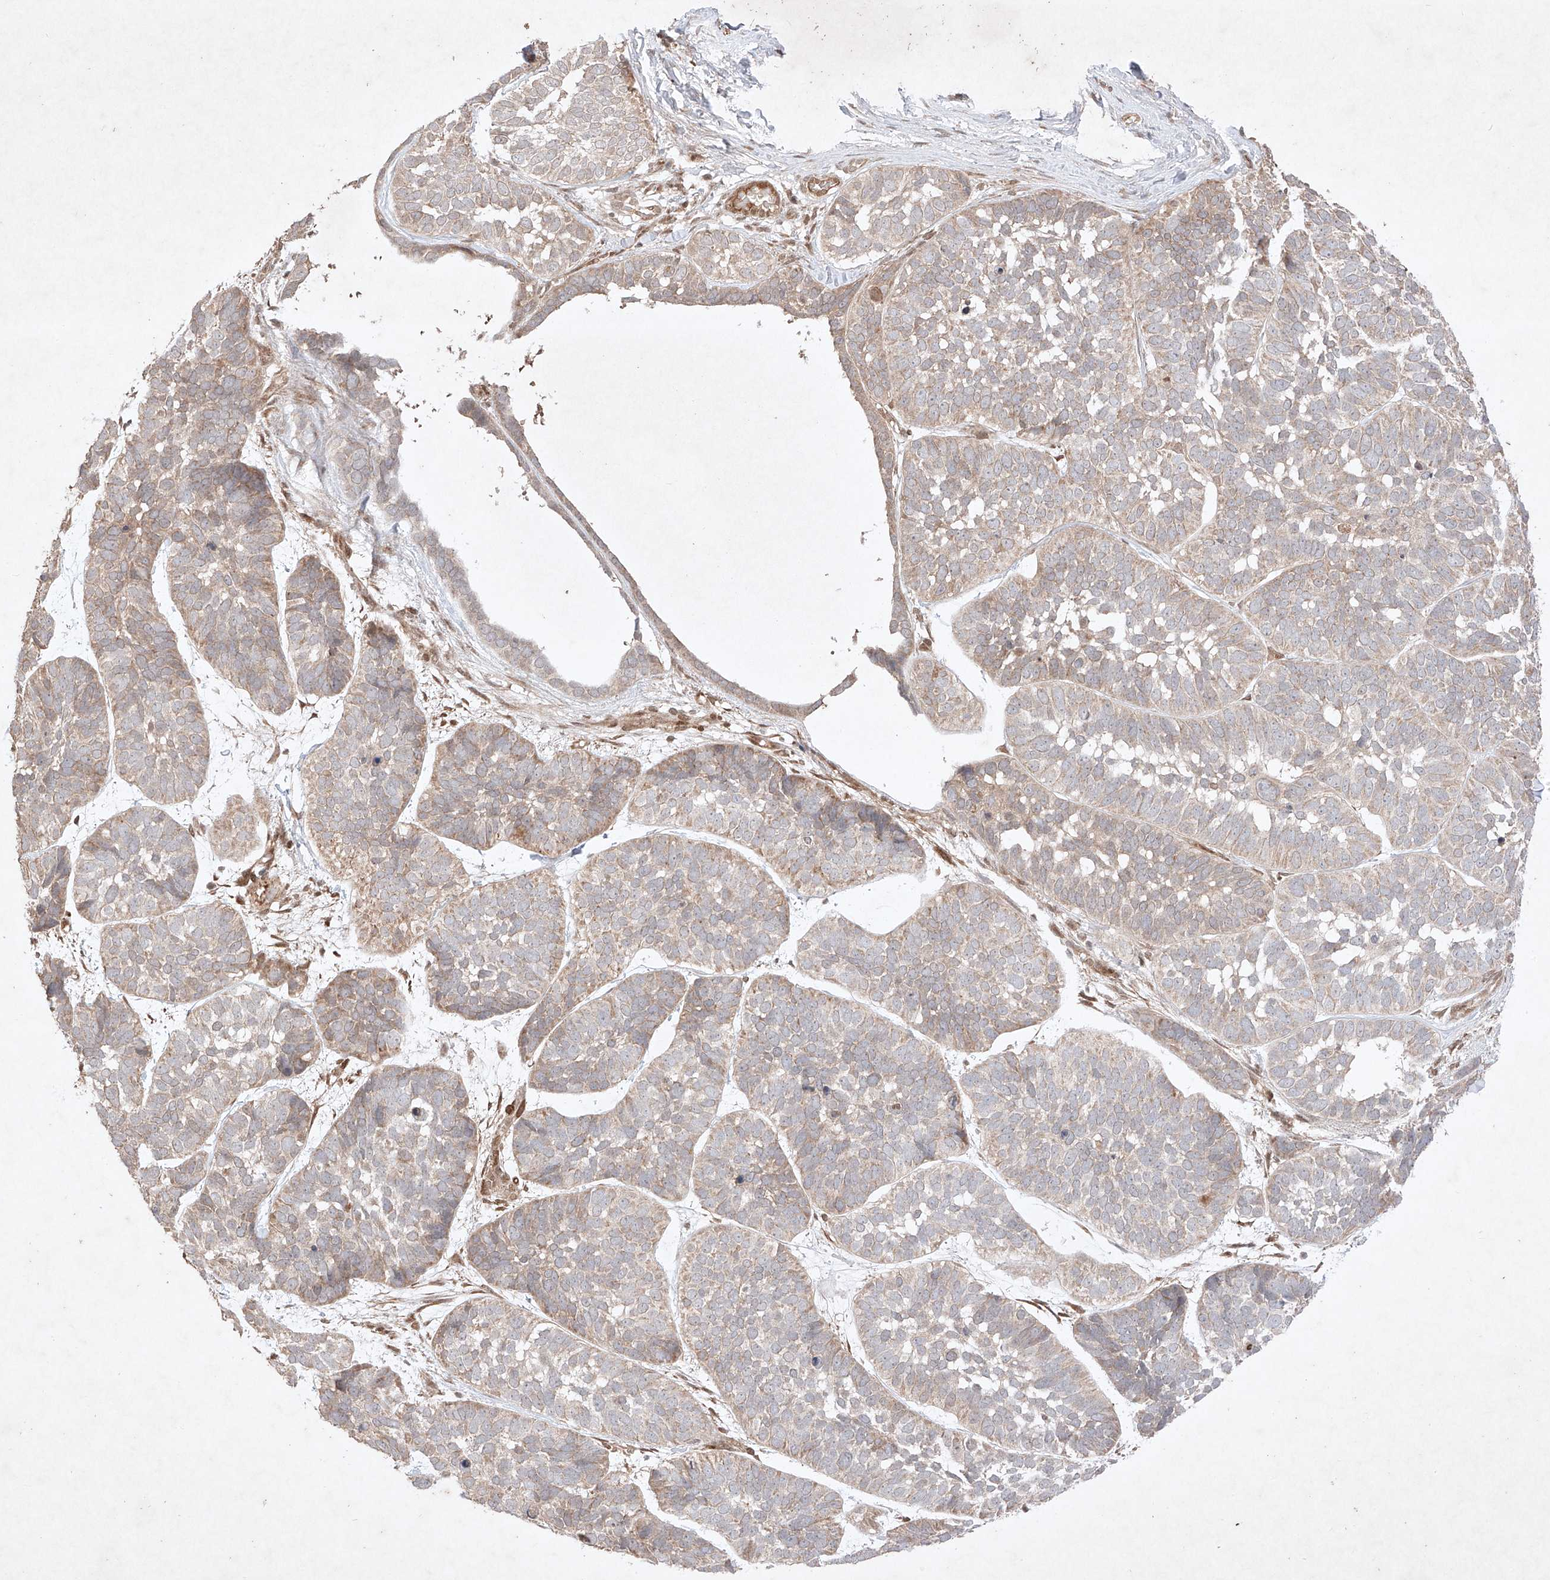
{"staining": {"intensity": "weak", "quantity": "25%-75%", "location": "cytoplasmic/membranous"}, "tissue": "skin cancer", "cell_type": "Tumor cells", "image_type": "cancer", "snomed": [{"axis": "morphology", "description": "Basal cell carcinoma"}, {"axis": "topography", "description": "Skin"}], "caption": "Tumor cells reveal low levels of weak cytoplasmic/membranous positivity in approximately 25%-75% of cells in skin basal cell carcinoma.", "gene": "RNF31", "patient": {"sex": "male", "age": 62}}